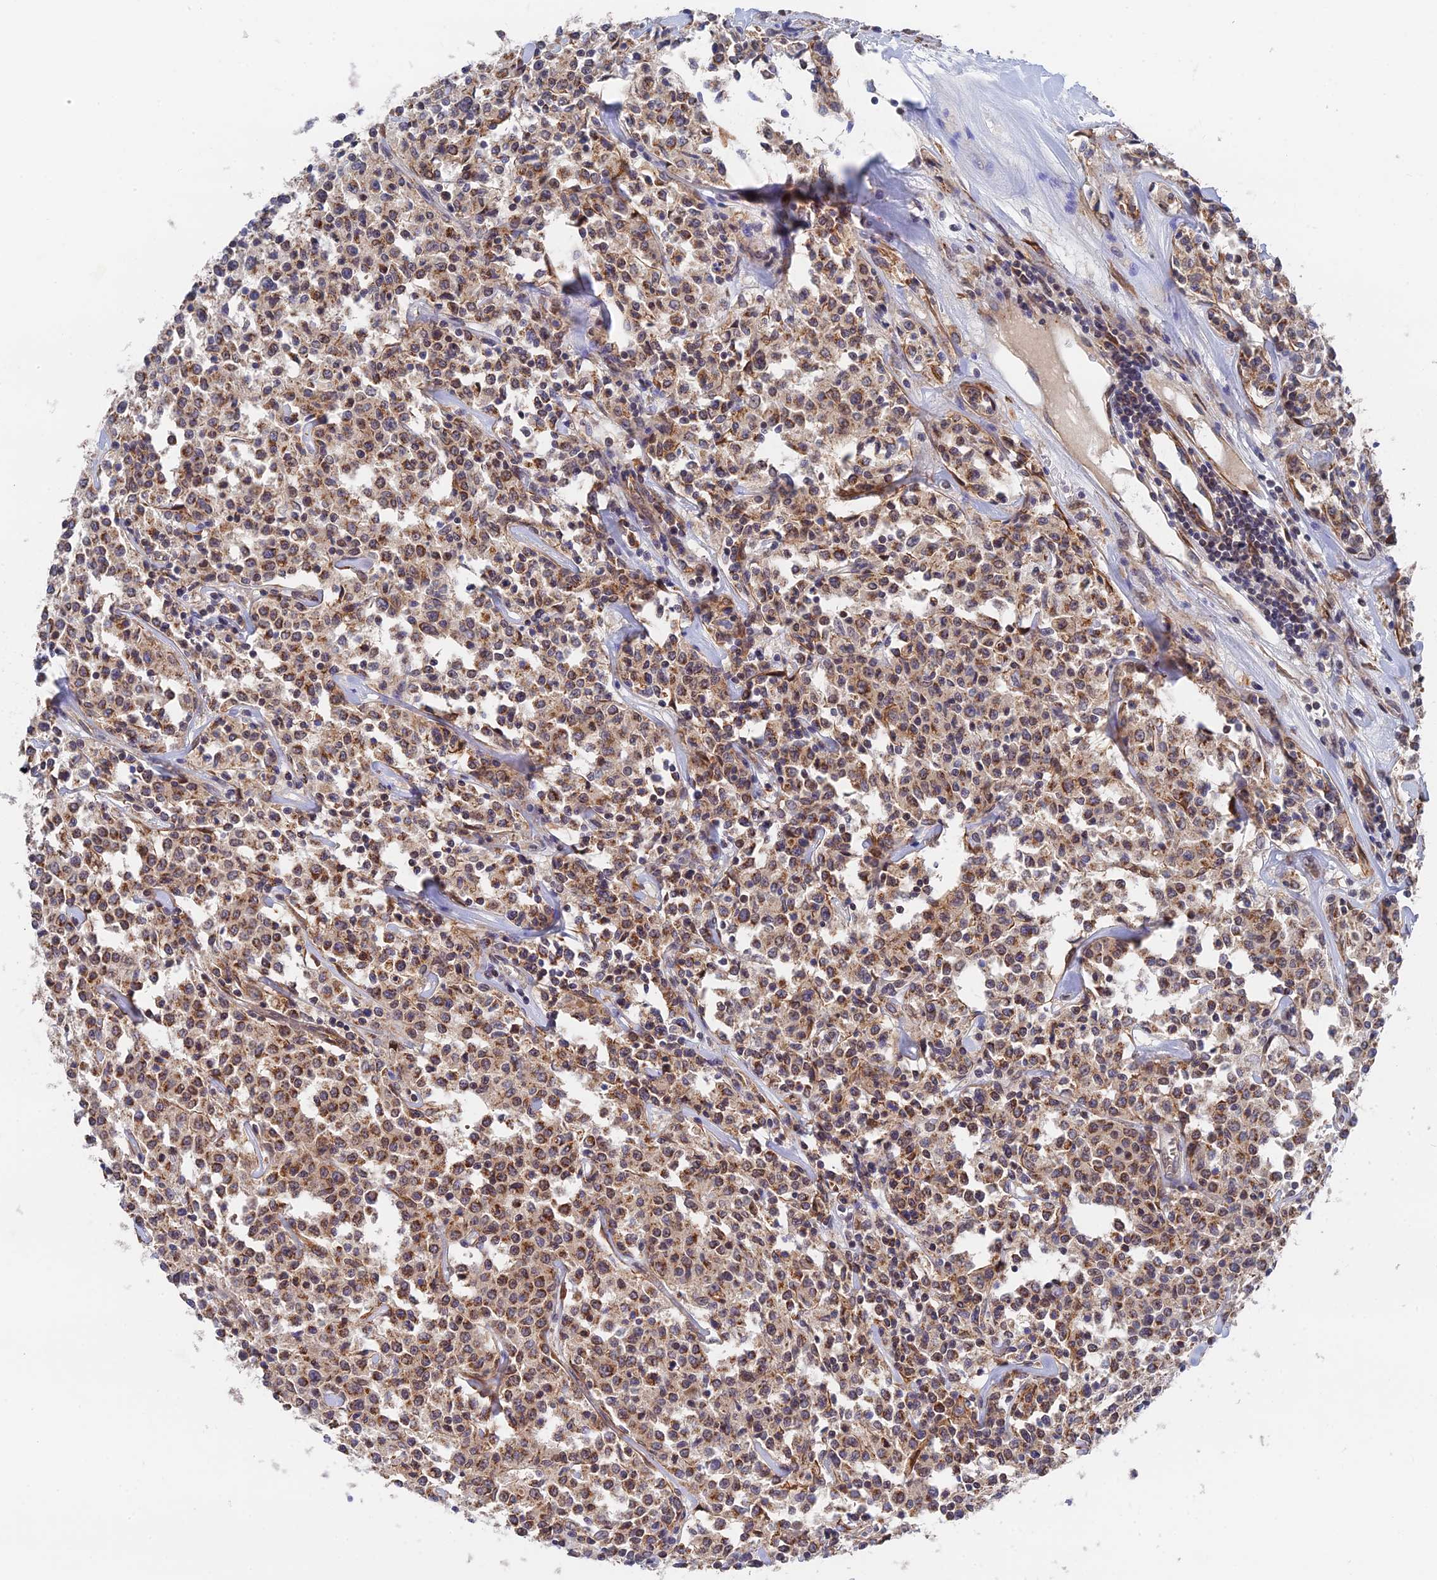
{"staining": {"intensity": "moderate", "quantity": ">75%", "location": "cytoplasmic/membranous"}, "tissue": "lymphoma", "cell_type": "Tumor cells", "image_type": "cancer", "snomed": [{"axis": "morphology", "description": "Malignant lymphoma, non-Hodgkin's type, Low grade"}, {"axis": "topography", "description": "Small intestine"}], "caption": "Lymphoma stained with DAB (3,3'-diaminobenzidine) immunohistochemistry shows medium levels of moderate cytoplasmic/membranous expression in about >75% of tumor cells.", "gene": "ZNF320", "patient": {"sex": "female", "age": 59}}